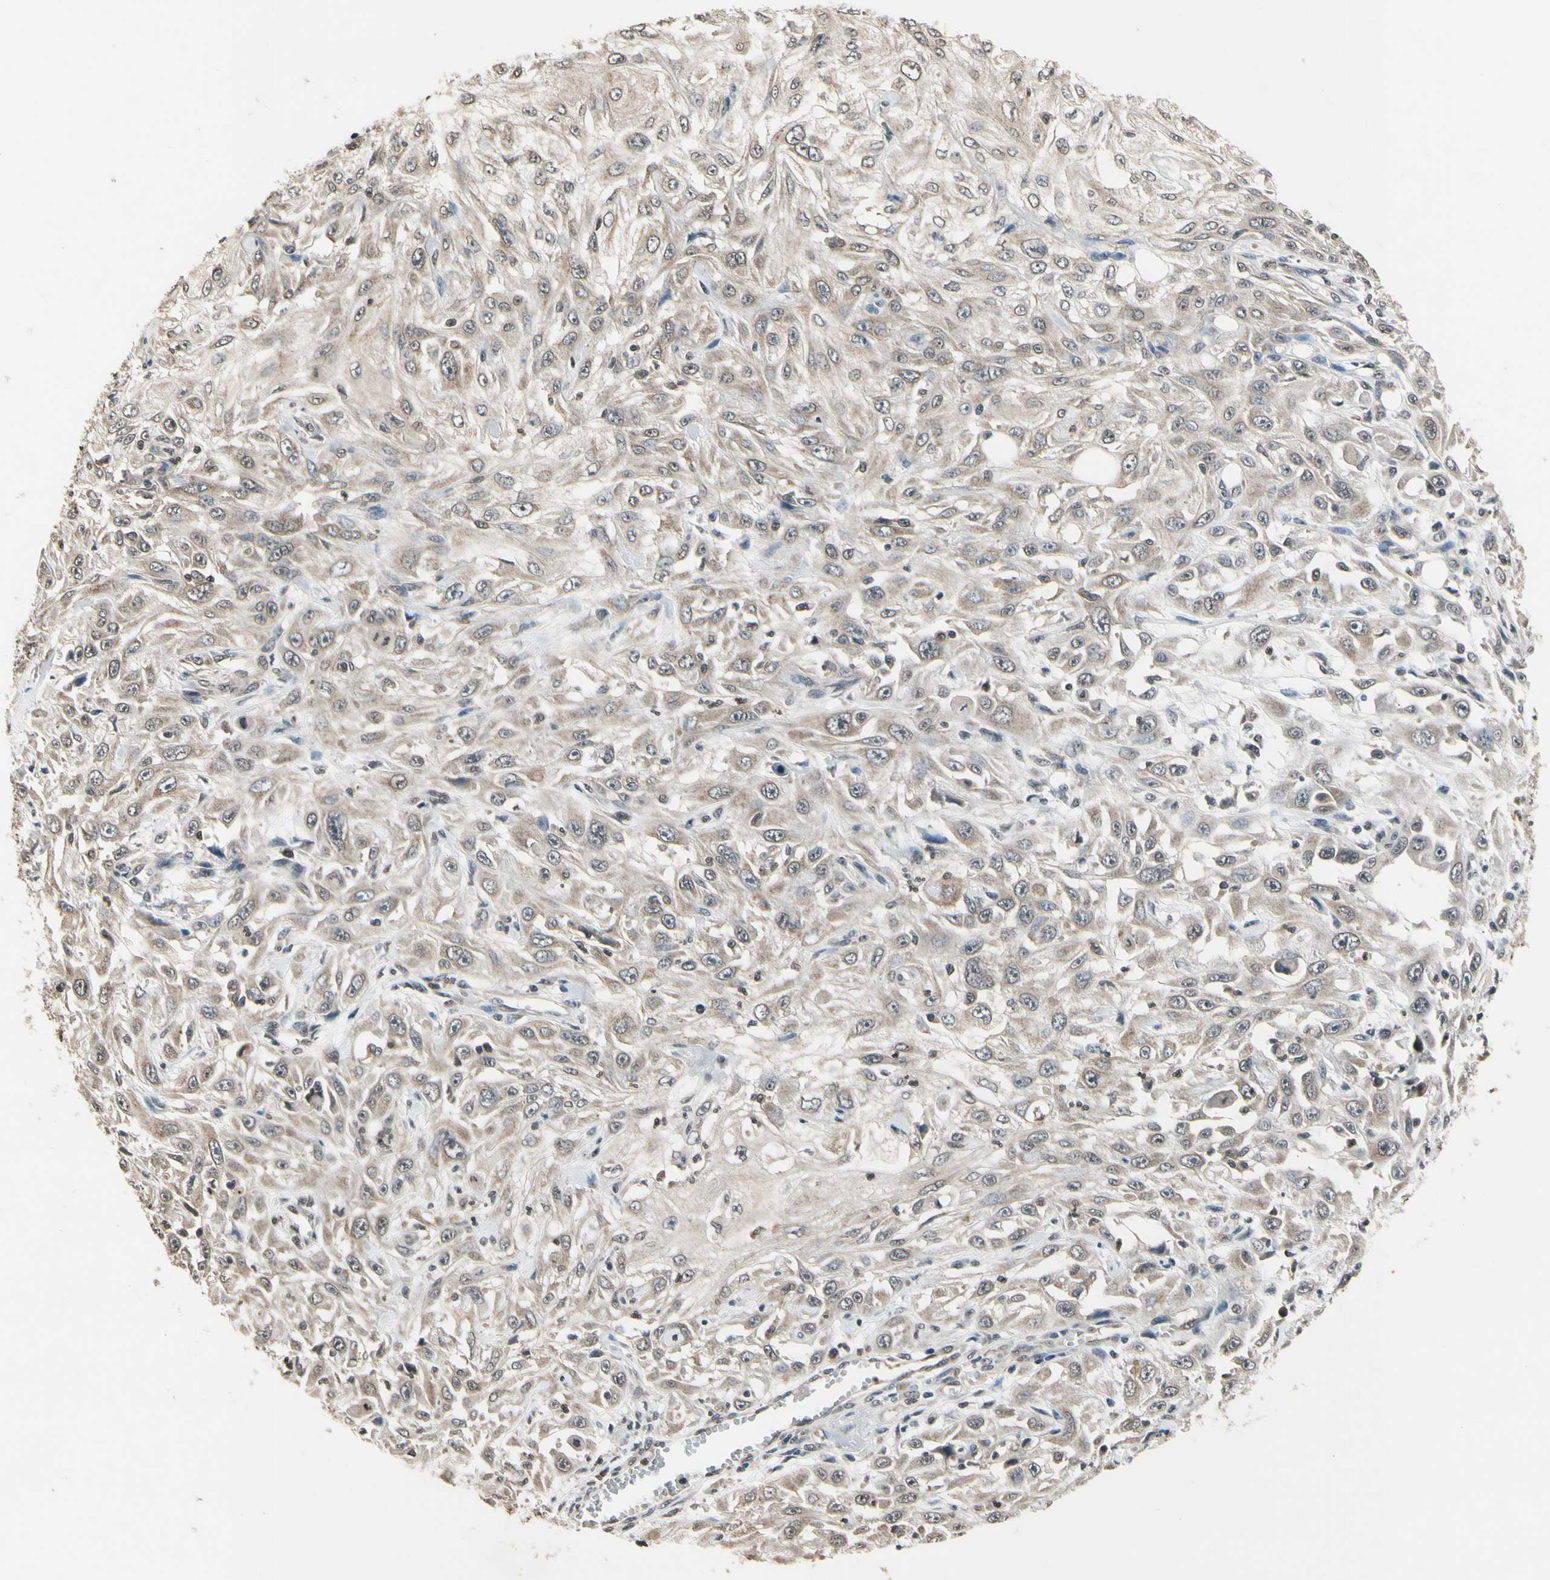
{"staining": {"intensity": "moderate", "quantity": ">75%", "location": "cytoplasmic/membranous"}, "tissue": "skin cancer", "cell_type": "Tumor cells", "image_type": "cancer", "snomed": [{"axis": "morphology", "description": "Squamous cell carcinoma, NOS"}, {"axis": "topography", "description": "Skin"}], "caption": "A high-resolution micrograph shows IHC staining of skin squamous cell carcinoma, which displays moderate cytoplasmic/membranous staining in approximately >75% of tumor cells.", "gene": "GCLC", "patient": {"sex": "male", "age": 75}}